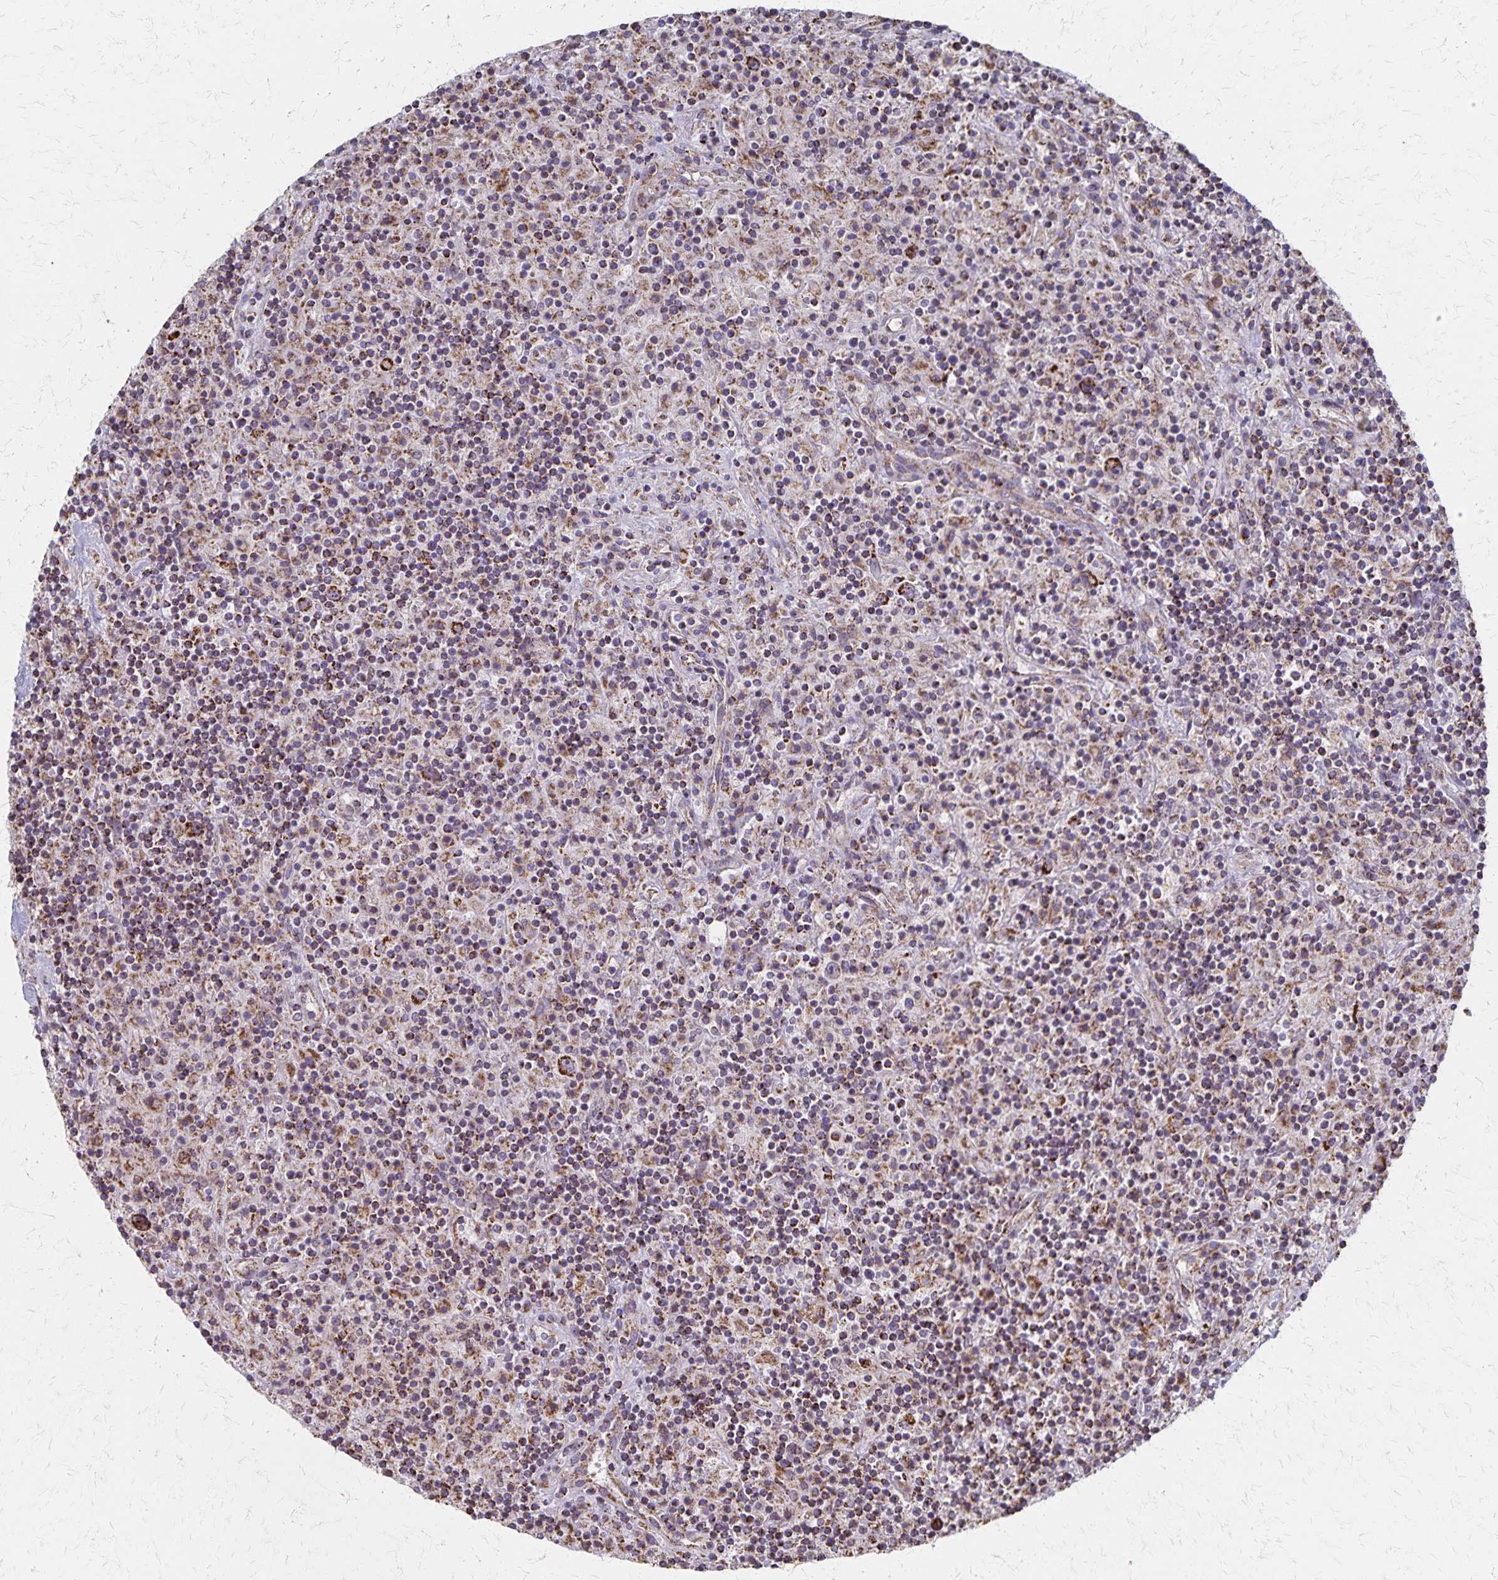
{"staining": {"intensity": "strong", "quantity": ">75%", "location": "cytoplasmic/membranous"}, "tissue": "lymphoma", "cell_type": "Tumor cells", "image_type": "cancer", "snomed": [{"axis": "morphology", "description": "Hodgkin's disease, NOS"}, {"axis": "topography", "description": "Lymph node"}], "caption": "Immunohistochemistry (IHC) of human lymphoma demonstrates high levels of strong cytoplasmic/membranous expression in approximately >75% of tumor cells.", "gene": "DYRK4", "patient": {"sex": "male", "age": 70}}